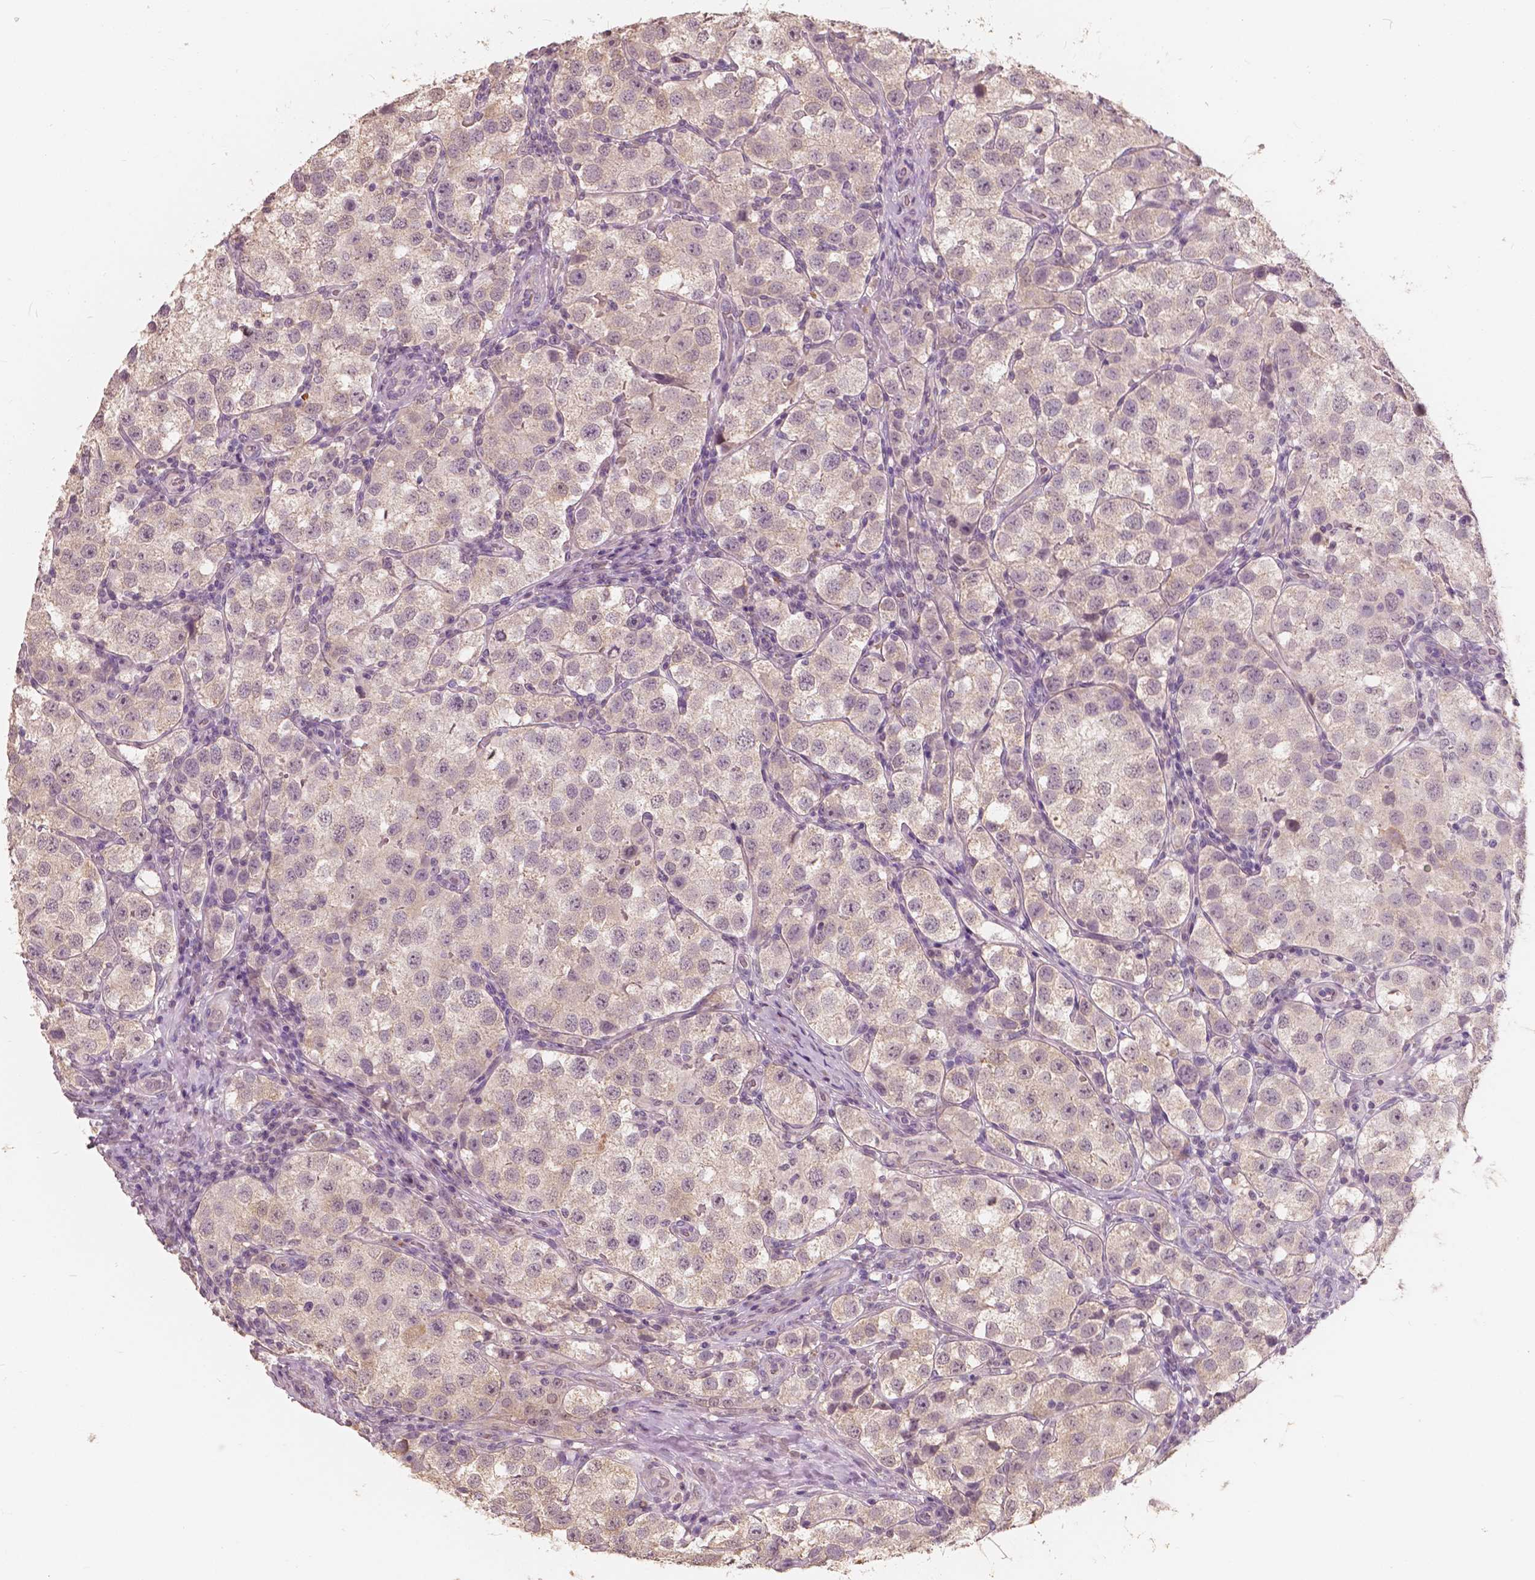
{"staining": {"intensity": "negative", "quantity": "none", "location": "none"}, "tissue": "testis cancer", "cell_type": "Tumor cells", "image_type": "cancer", "snomed": [{"axis": "morphology", "description": "Seminoma, NOS"}, {"axis": "topography", "description": "Testis"}], "caption": "Histopathology image shows no protein staining in tumor cells of testis seminoma tissue.", "gene": "SAT2", "patient": {"sex": "male", "age": 37}}